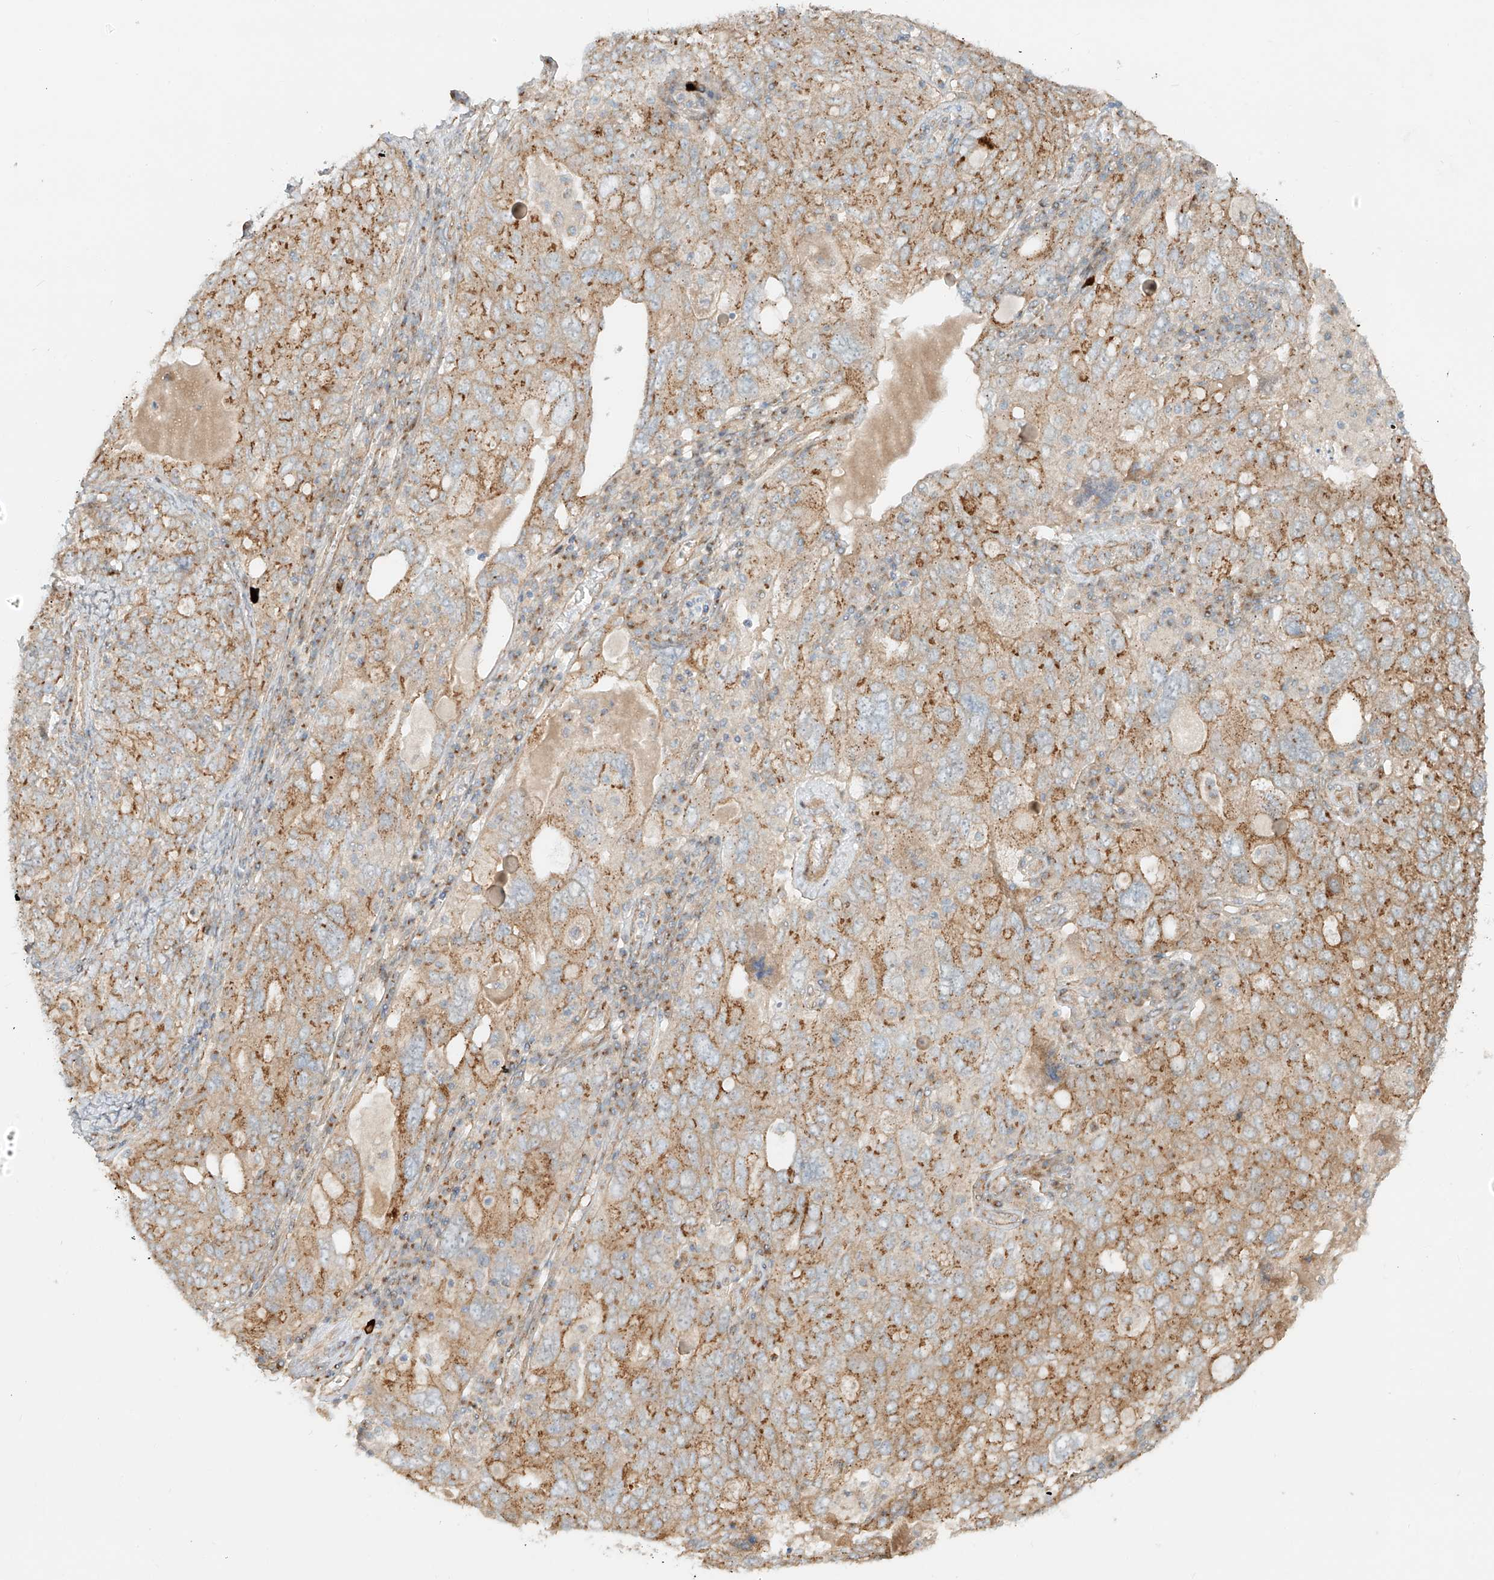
{"staining": {"intensity": "moderate", "quantity": ">75%", "location": "cytoplasmic/membranous"}, "tissue": "ovarian cancer", "cell_type": "Tumor cells", "image_type": "cancer", "snomed": [{"axis": "morphology", "description": "Carcinoma, endometroid"}, {"axis": "topography", "description": "Ovary"}], "caption": "This image demonstrates endometroid carcinoma (ovarian) stained with immunohistochemistry to label a protein in brown. The cytoplasmic/membranous of tumor cells show moderate positivity for the protein. Nuclei are counter-stained blue.", "gene": "ZNF287", "patient": {"sex": "female", "age": 62}}